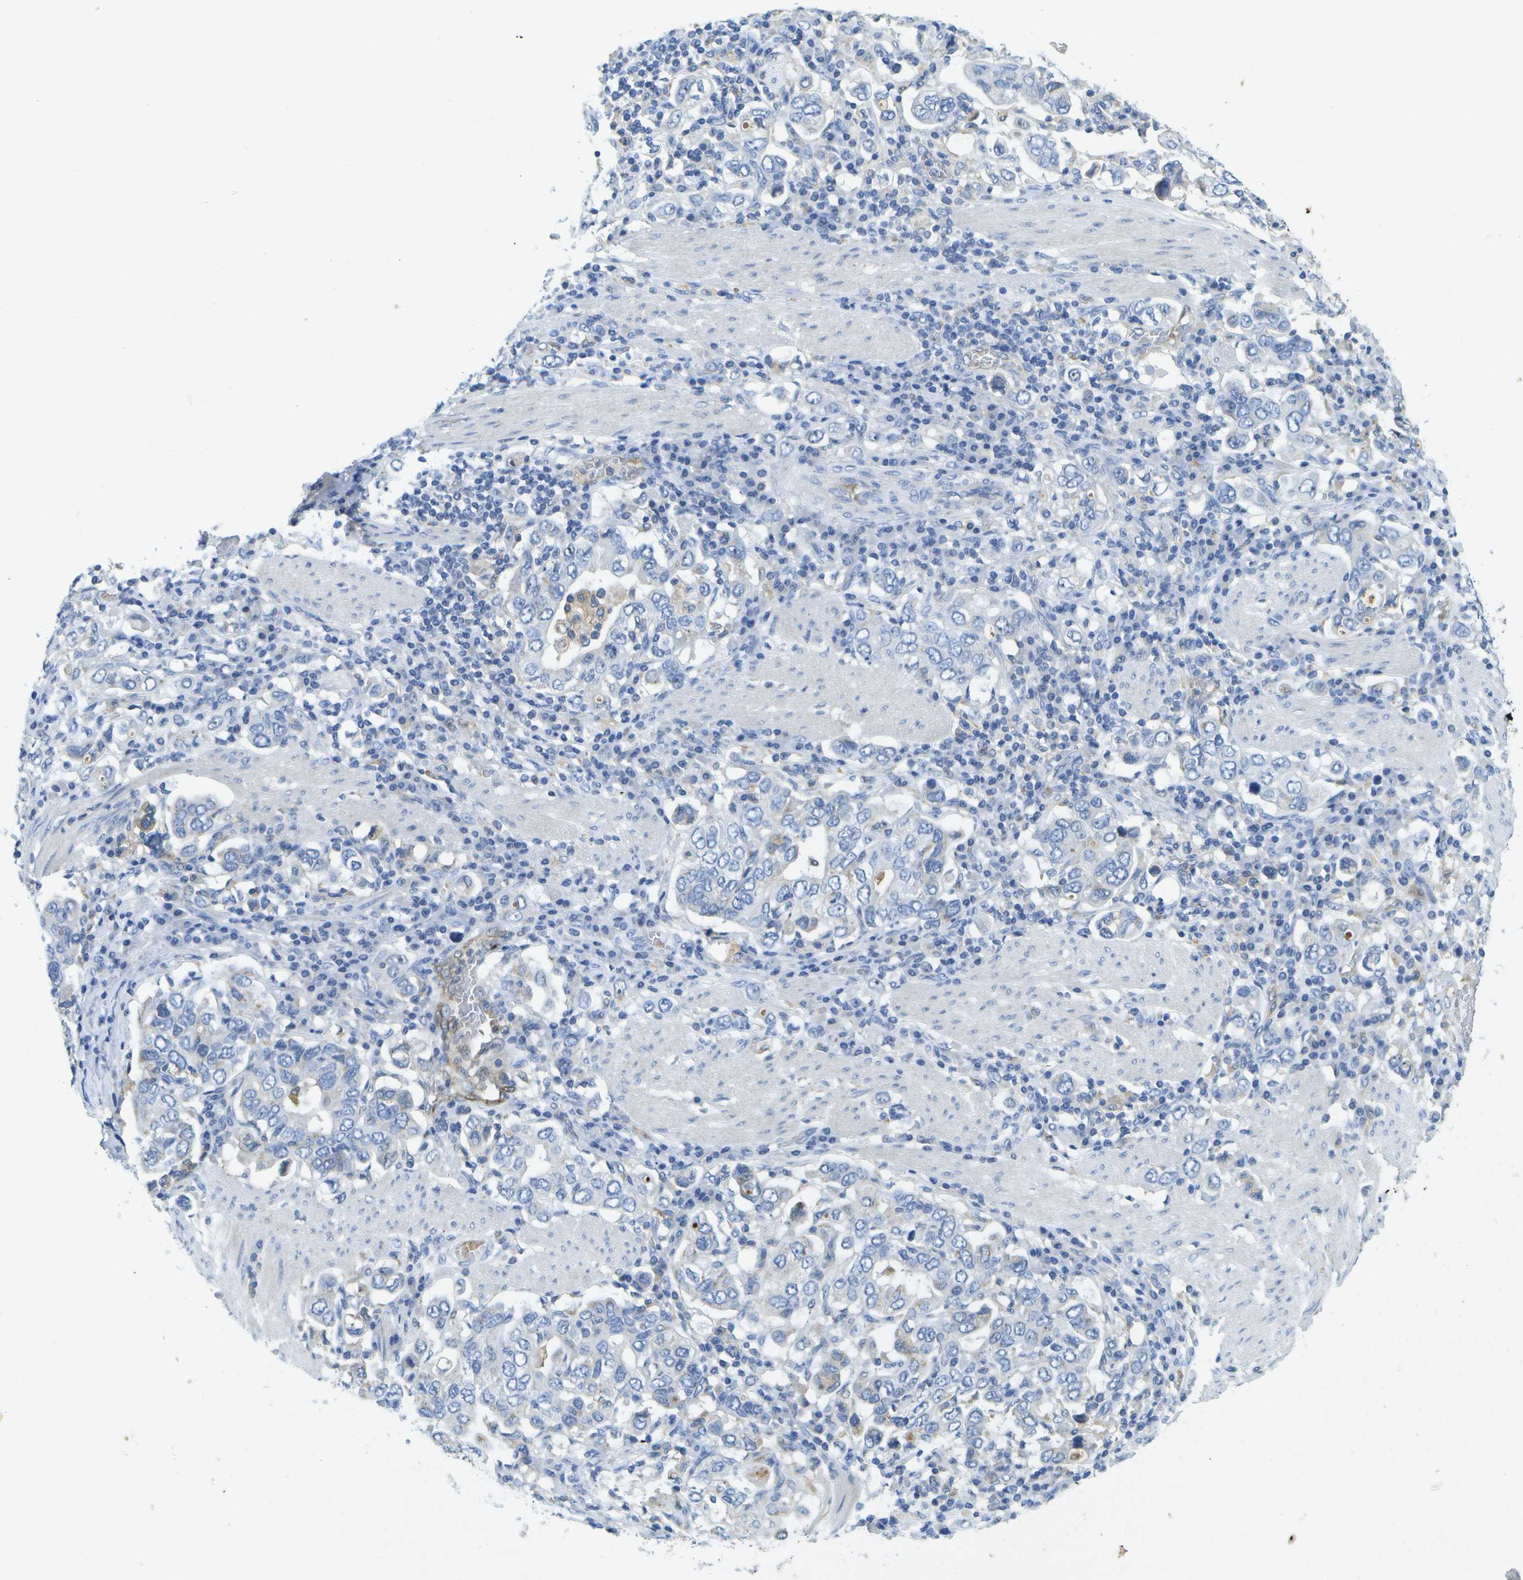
{"staining": {"intensity": "negative", "quantity": "none", "location": "none"}, "tissue": "stomach cancer", "cell_type": "Tumor cells", "image_type": "cancer", "snomed": [{"axis": "morphology", "description": "Adenocarcinoma, NOS"}, {"axis": "topography", "description": "Stomach, upper"}], "caption": "Tumor cells are negative for protein expression in human stomach cancer (adenocarcinoma). (DAB (3,3'-diaminobenzidine) immunohistochemistry (IHC) with hematoxylin counter stain).", "gene": "LIPG", "patient": {"sex": "male", "age": 62}}